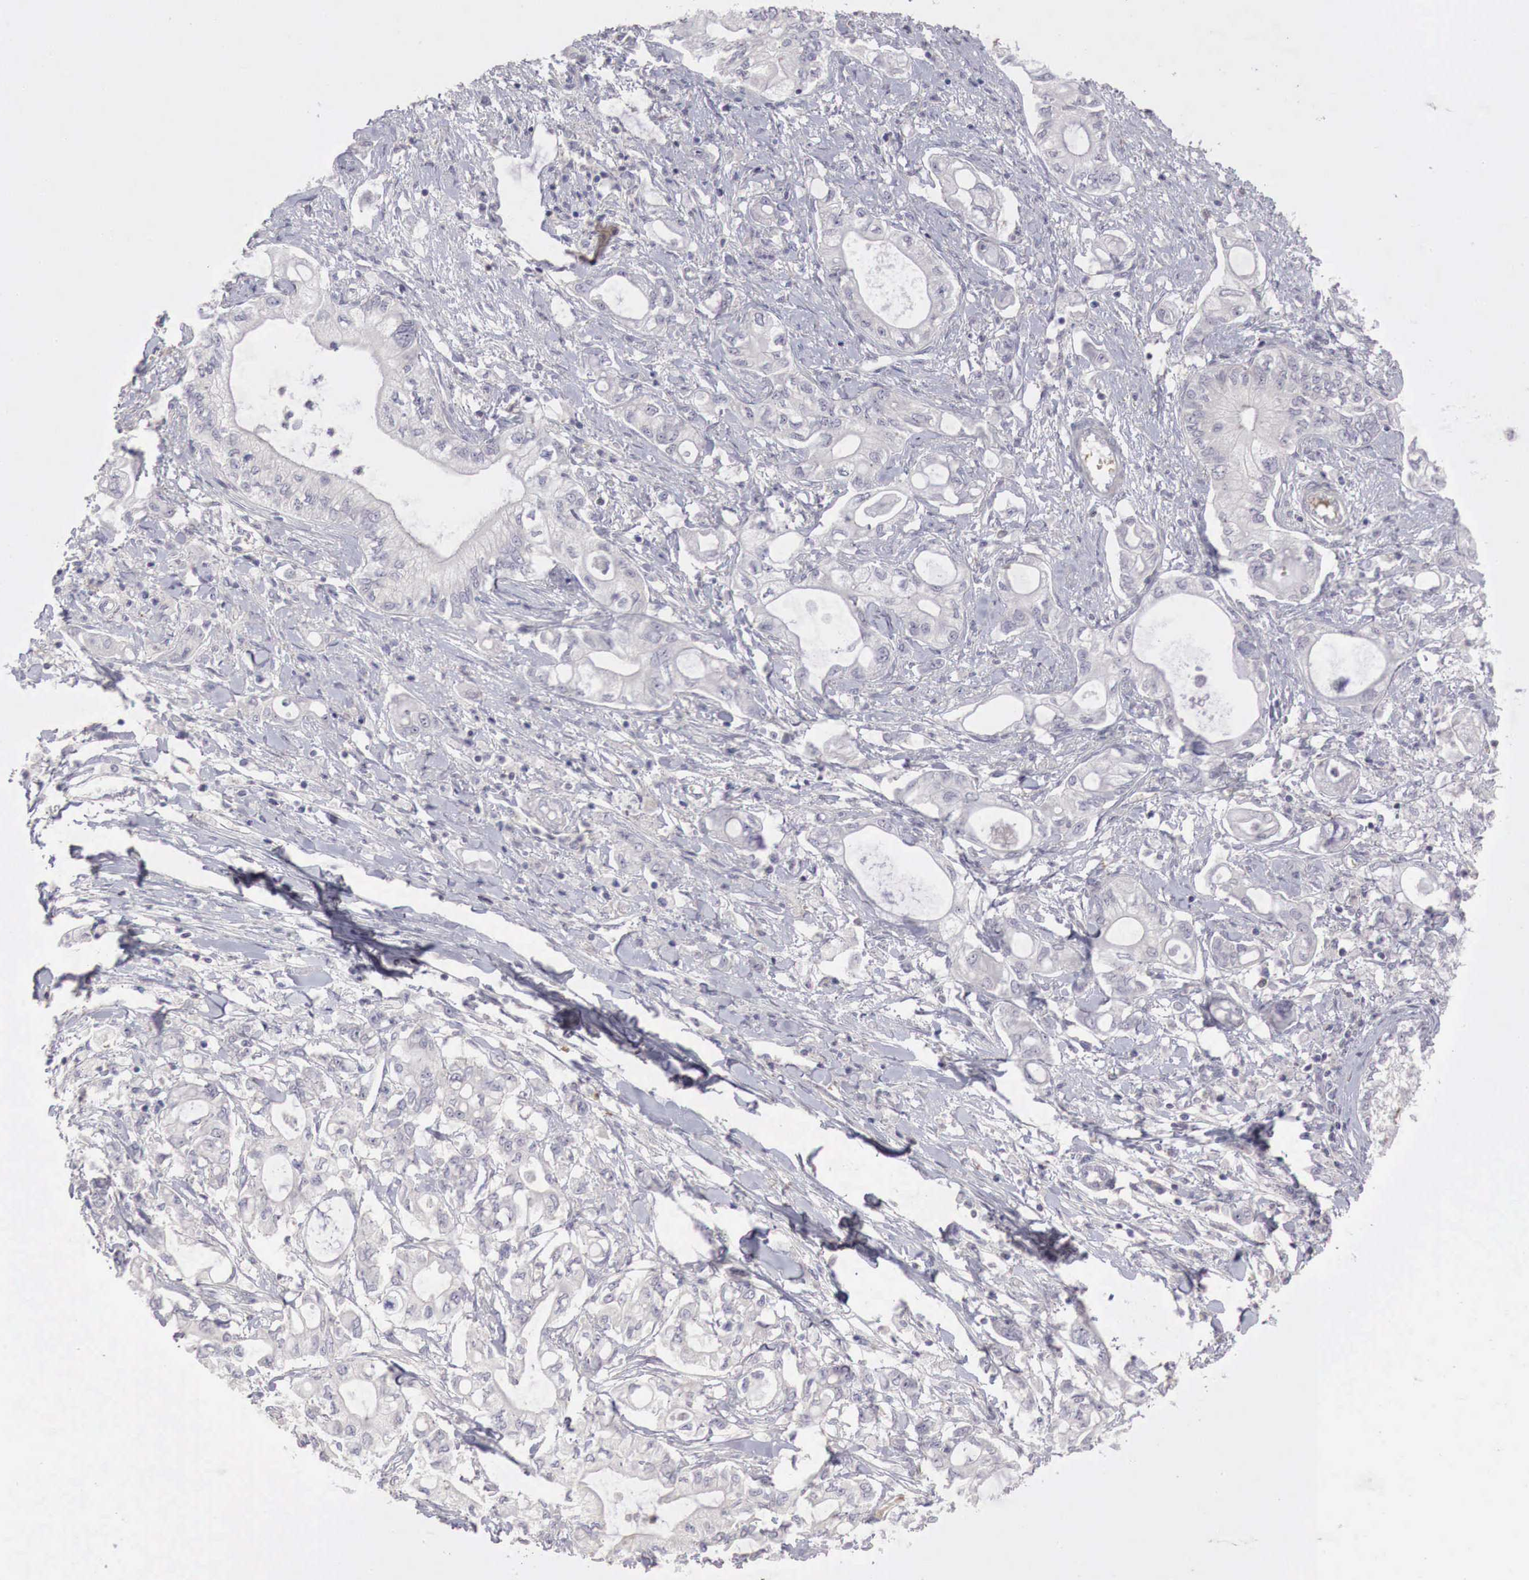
{"staining": {"intensity": "negative", "quantity": "none", "location": "none"}, "tissue": "pancreatic cancer", "cell_type": "Tumor cells", "image_type": "cancer", "snomed": [{"axis": "morphology", "description": "Adenocarcinoma, NOS"}, {"axis": "topography", "description": "Pancreas"}], "caption": "DAB immunohistochemical staining of human pancreatic cancer shows no significant positivity in tumor cells. (Immunohistochemistry (ihc), brightfield microscopy, high magnification).", "gene": "GATA1", "patient": {"sex": "male", "age": 79}}